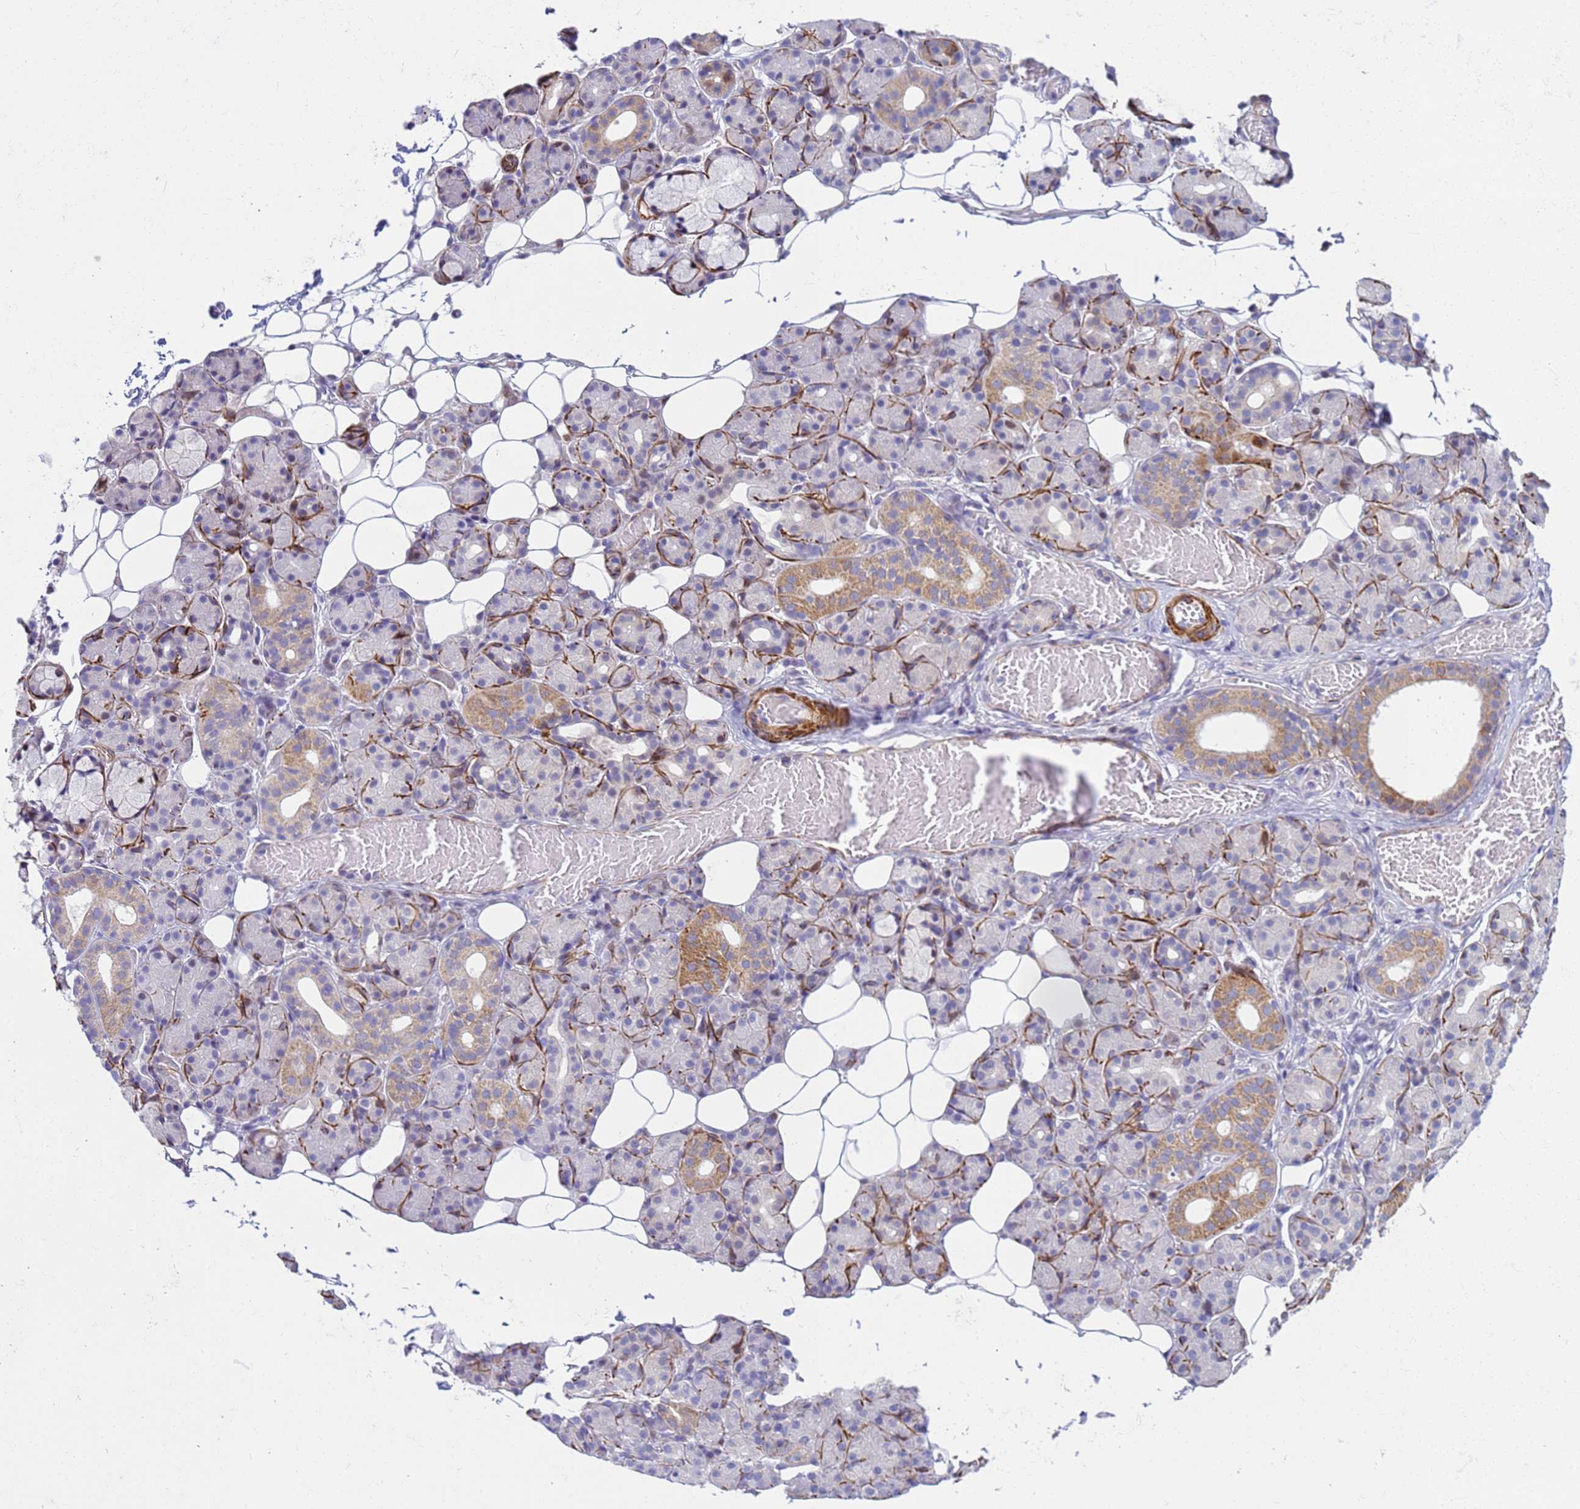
{"staining": {"intensity": "moderate", "quantity": "<25%", "location": "cytoplasmic/membranous"}, "tissue": "salivary gland", "cell_type": "Glandular cells", "image_type": "normal", "snomed": [{"axis": "morphology", "description": "Normal tissue, NOS"}, {"axis": "topography", "description": "Salivary gland"}], "caption": "This is a photomicrograph of immunohistochemistry staining of benign salivary gland, which shows moderate staining in the cytoplasmic/membranous of glandular cells.", "gene": "P2RX7", "patient": {"sex": "male", "age": 63}}